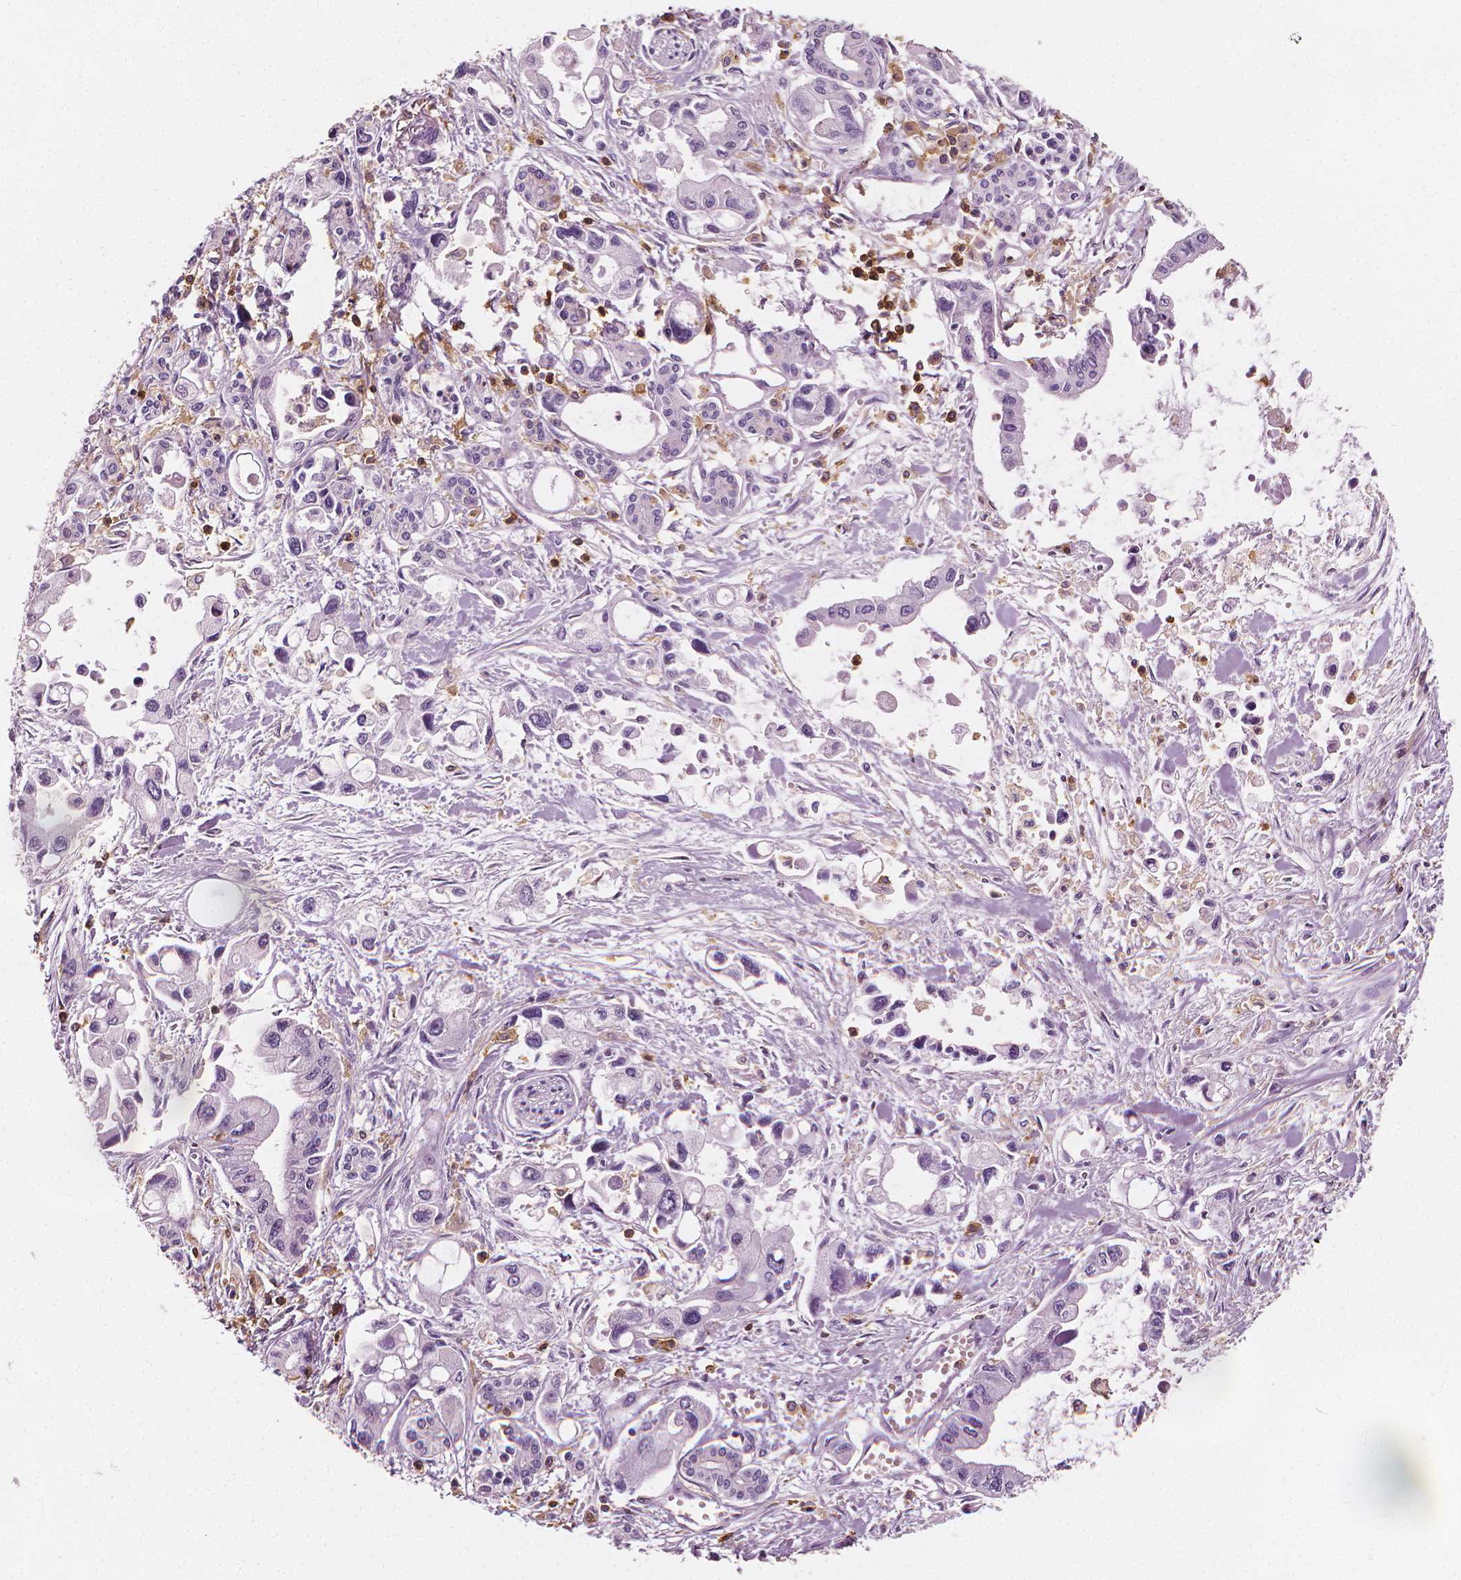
{"staining": {"intensity": "negative", "quantity": "none", "location": "none"}, "tissue": "pancreatic cancer", "cell_type": "Tumor cells", "image_type": "cancer", "snomed": [{"axis": "morphology", "description": "Adenocarcinoma, NOS"}, {"axis": "topography", "description": "Pancreas"}], "caption": "Pancreatic cancer was stained to show a protein in brown. There is no significant expression in tumor cells.", "gene": "PTPRC", "patient": {"sex": "female", "age": 61}}